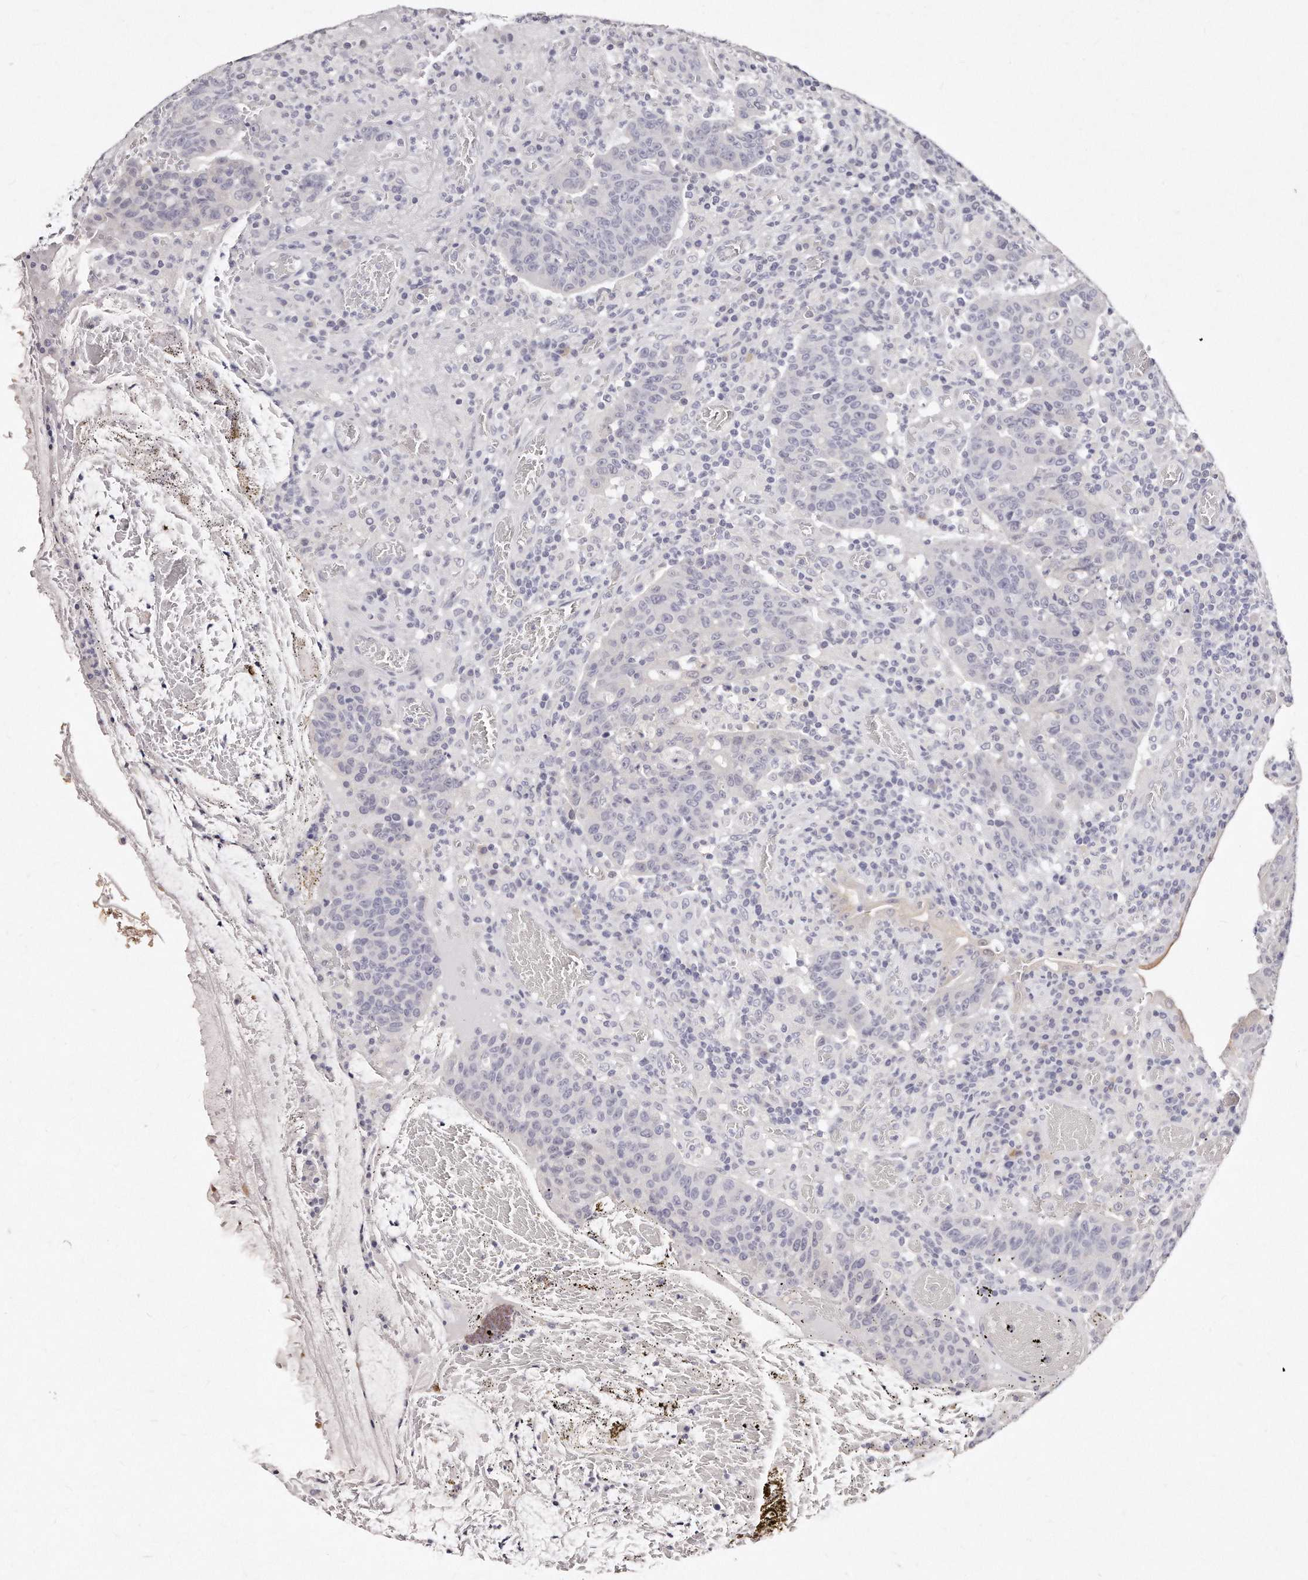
{"staining": {"intensity": "negative", "quantity": "none", "location": "none"}, "tissue": "colorectal cancer", "cell_type": "Tumor cells", "image_type": "cancer", "snomed": [{"axis": "morphology", "description": "Adenocarcinoma, NOS"}, {"axis": "topography", "description": "Colon"}], "caption": "Tumor cells show no significant expression in colorectal adenocarcinoma.", "gene": "GDA", "patient": {"sex": "female", "age": 75}}